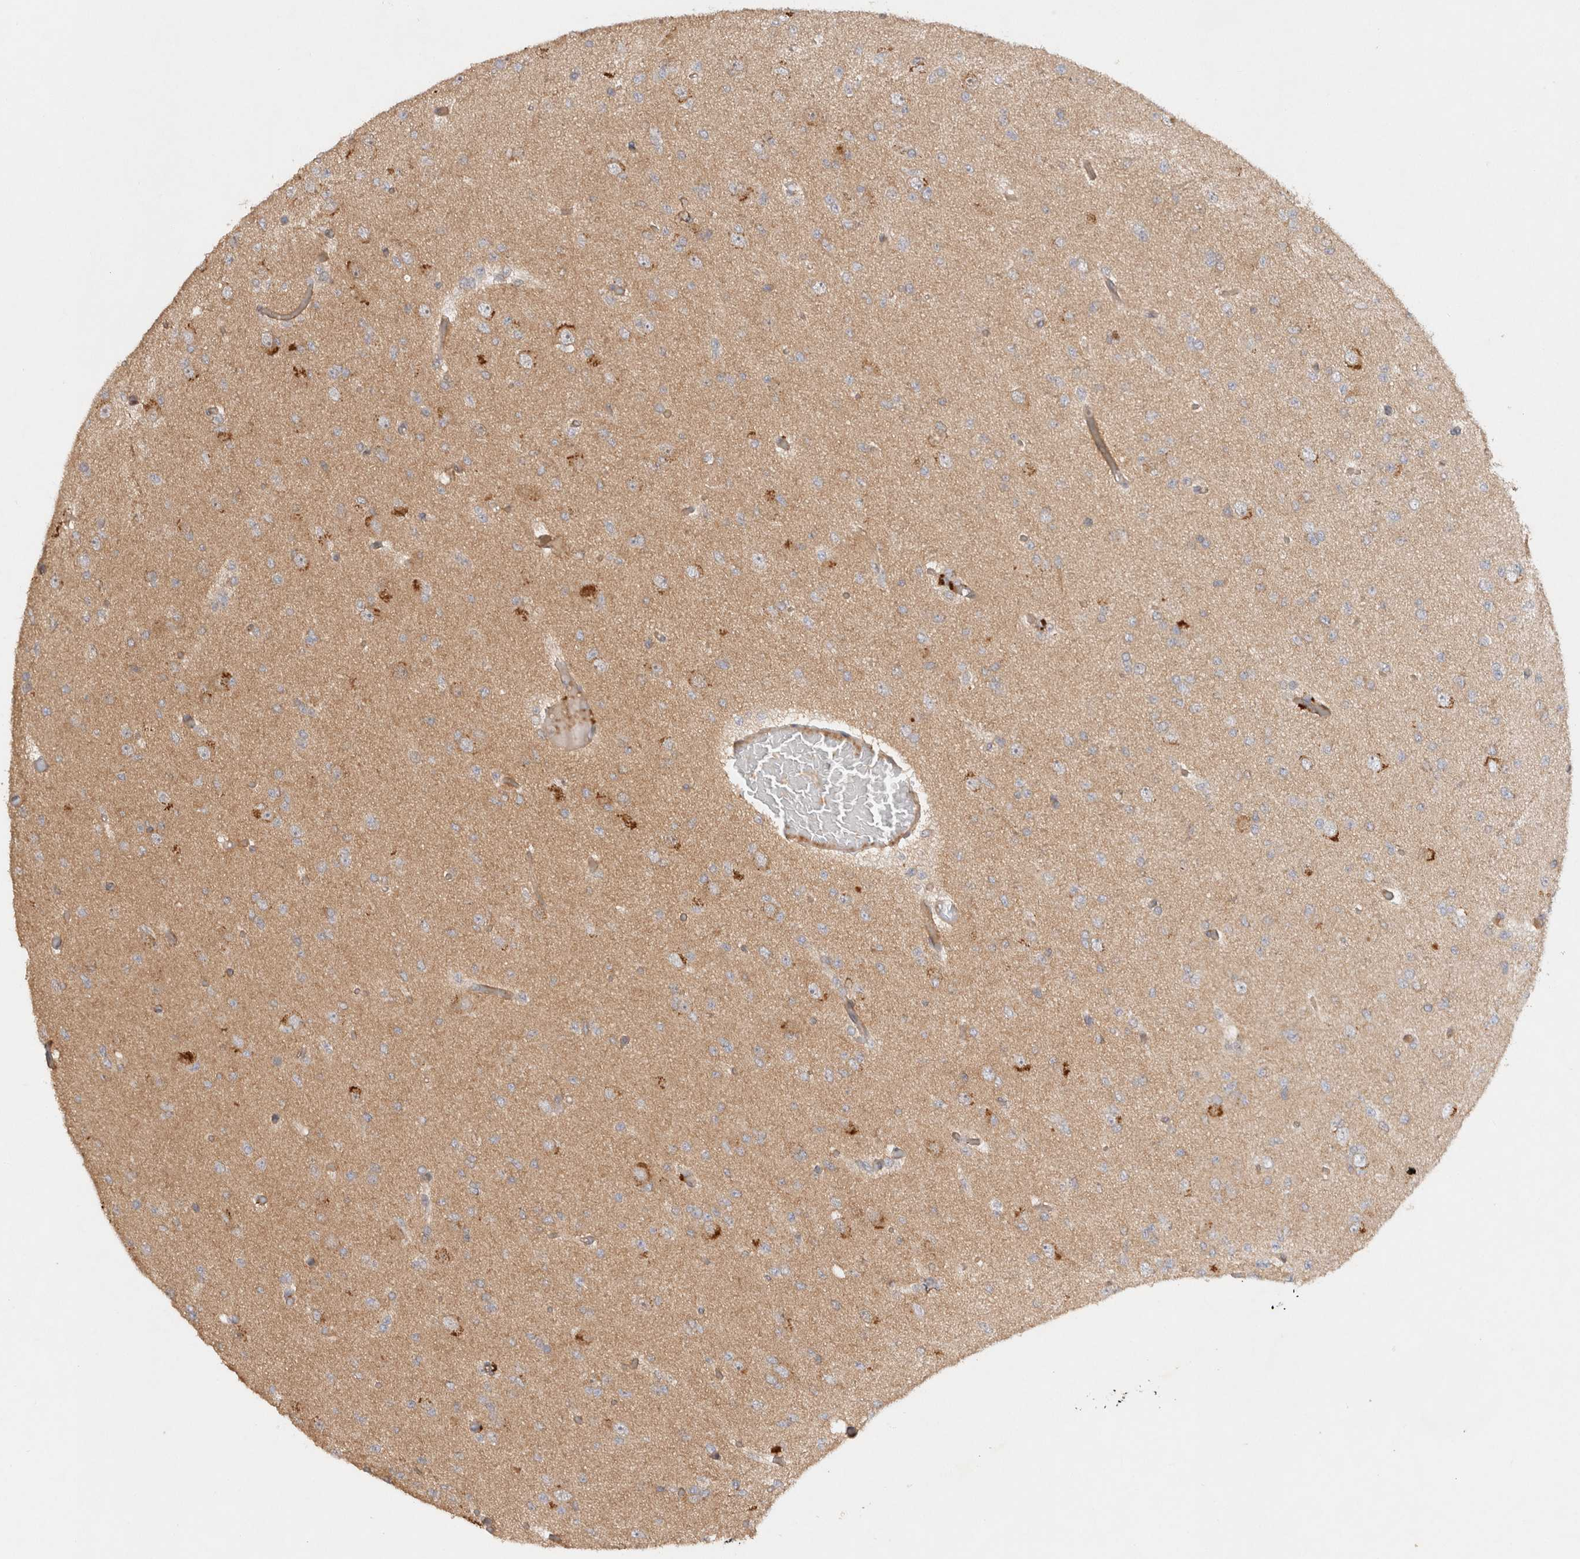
{"staining": {"intensity": "weak", "quantity": "25%-75%", "location": "cytoplasmic/membranous"}, "tissue": "glioma", "cell_type": "Tumor cells", "image_type": "cancer", "snomed": [{"axis": "morphology", "description": "Glioma, malignant, Low grade"}, {"axis": "topography", "description": "Brain"}], "caption": "Tumor cells demonstrate low levels of weak cytoplasmic/membranous expression in about 25%-75% of cells in human malignant glioma (low-grade). Nuclei are stained in blue.", "gene": "HTT", "patient": {"sex": "female", "age": 22}}